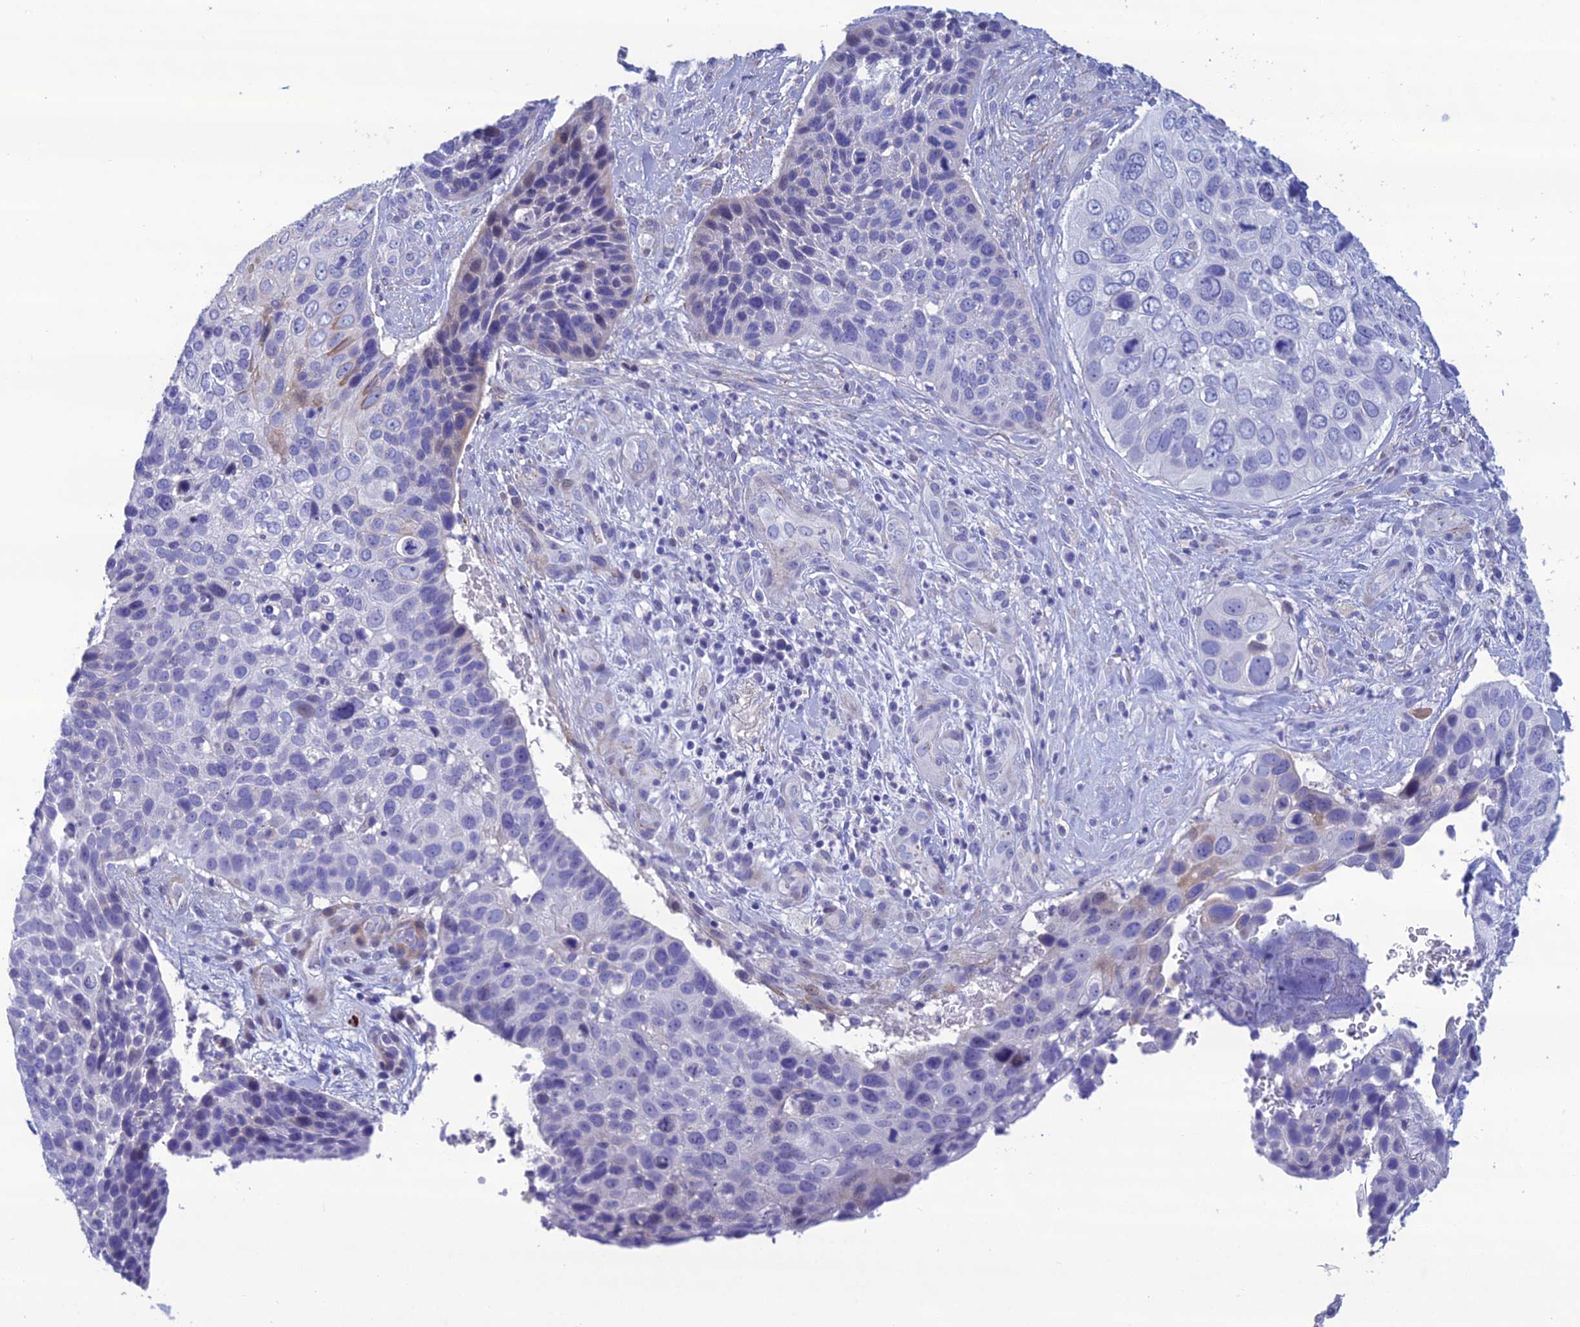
{"staining": {"intensity": "moderate", "quantity": "<25%", "location": "cytoplasmic/membranous"}, "tissue": "skin cancer", "cell_type": "Tumor cells", "image_type": "cancer", "snomed": [{"axis": "morphology", "description": "Basal cell carcinoma"}, {"axis": "topography", "description": "Skin"}], "caption": "Skin basal cell carcinoma was stained to show a protein in brown. There is low levels of moderate cytoplasmic/membranous staining in approximately <25% of tumor cells. Using DAB (brown) and hematoxylin (blue) stains, captured at high magnification using brightfield microscopy.", "gene": "OR56B1", "patient": {"sex": "female", "age": 74}}